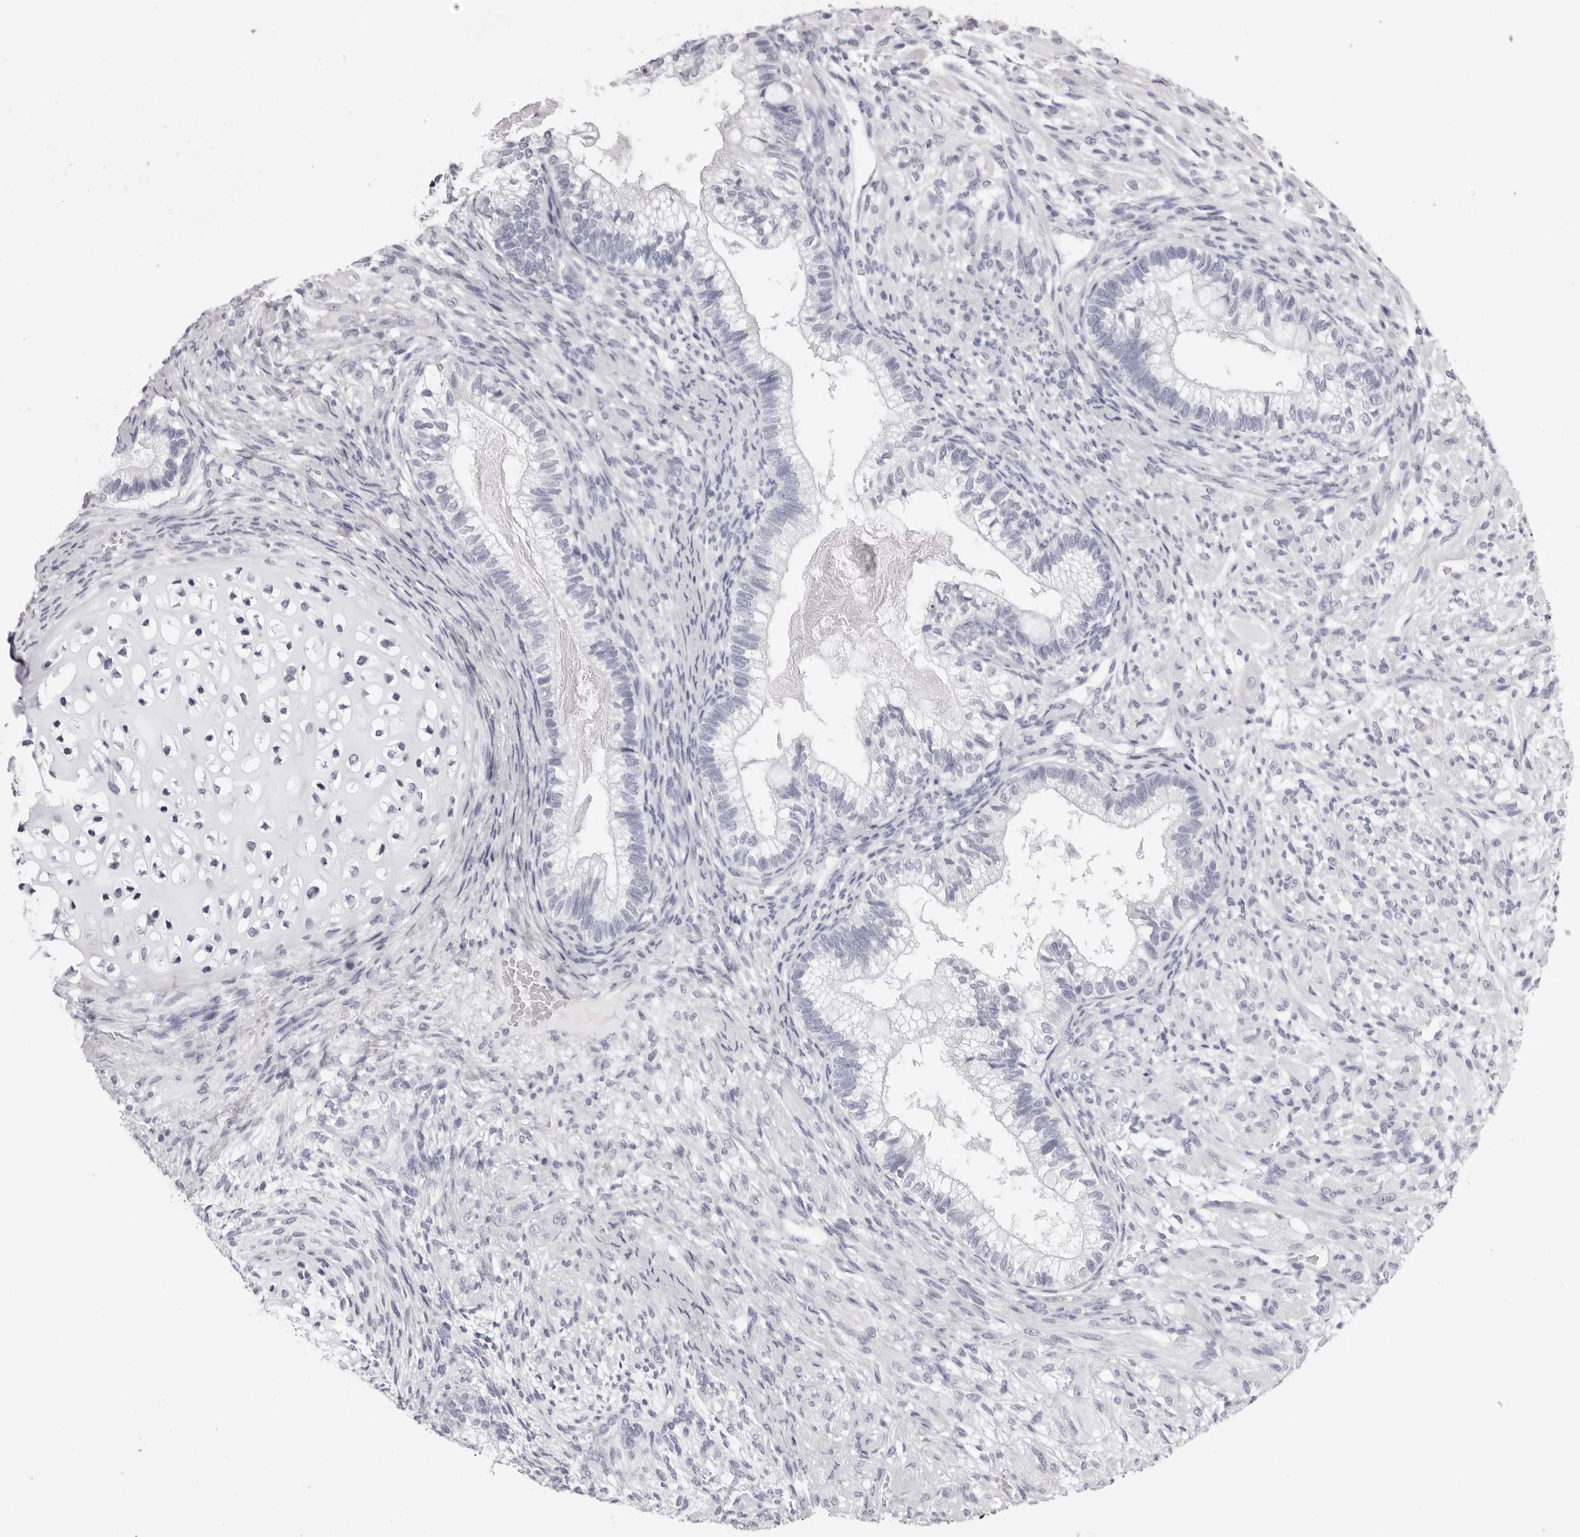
{"staining": {"intensity": "negative", "quantity": "none", "location": "none"}, "tissue": "testis cancer", "cell_type": "Tumor cells", "image_type": "cancer", "snomed": [{"axis": "morphology", "description": "Seminoma, NOS"}, {"axis": "morphology", "description": "Carcinoma, Embryonal, NOS"}, {"axis": "topography", "description": "Testis"}], "caption": "The immunohistochemistry (IHC) histopathology image has no significant positivity in tumor cells of seminoma (testis) tissue.", "gene": "TMOD4", "patient": {"sex": "male", "age": 28}}